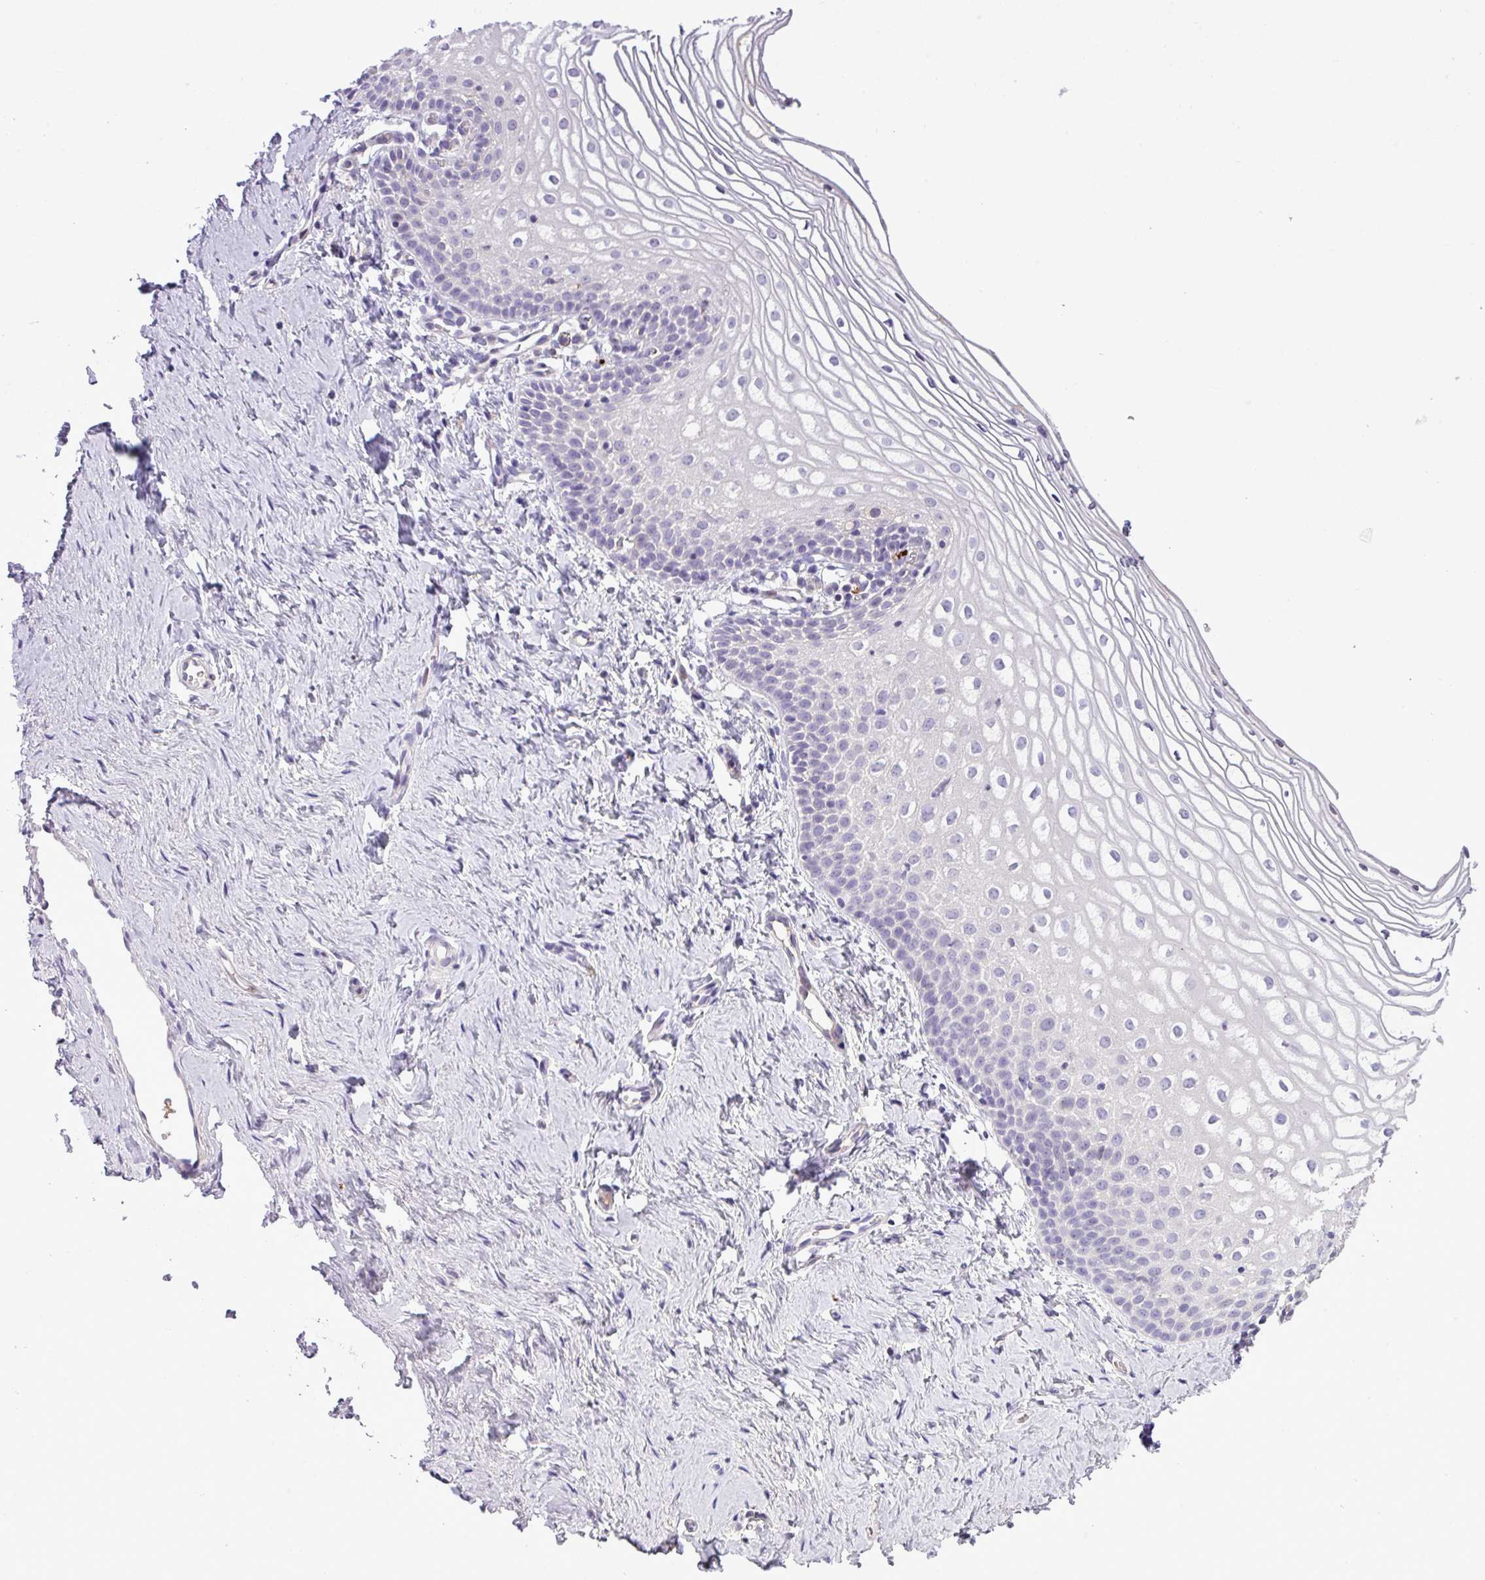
{"staining": {"intensity": "negative", "quantity": "none", "location": "none"}, "tissue": "vagina", "cell_type": "Squamous epithelial cells", "image_type": "normal", "snomed": [{"axis": "morphology", "description": "Normal tissue, NOS"}, {"axis": "topography", "description": "Vagina"}], "caption": "Immunohistochemistry (IHC) photomicrograph of benign vagina: vagina stained with DAB demonstrates no significant protein positivity in squamous epithelial cells.", "gene": "IL17A", "patient": {"sex": "female", "age": 56}}